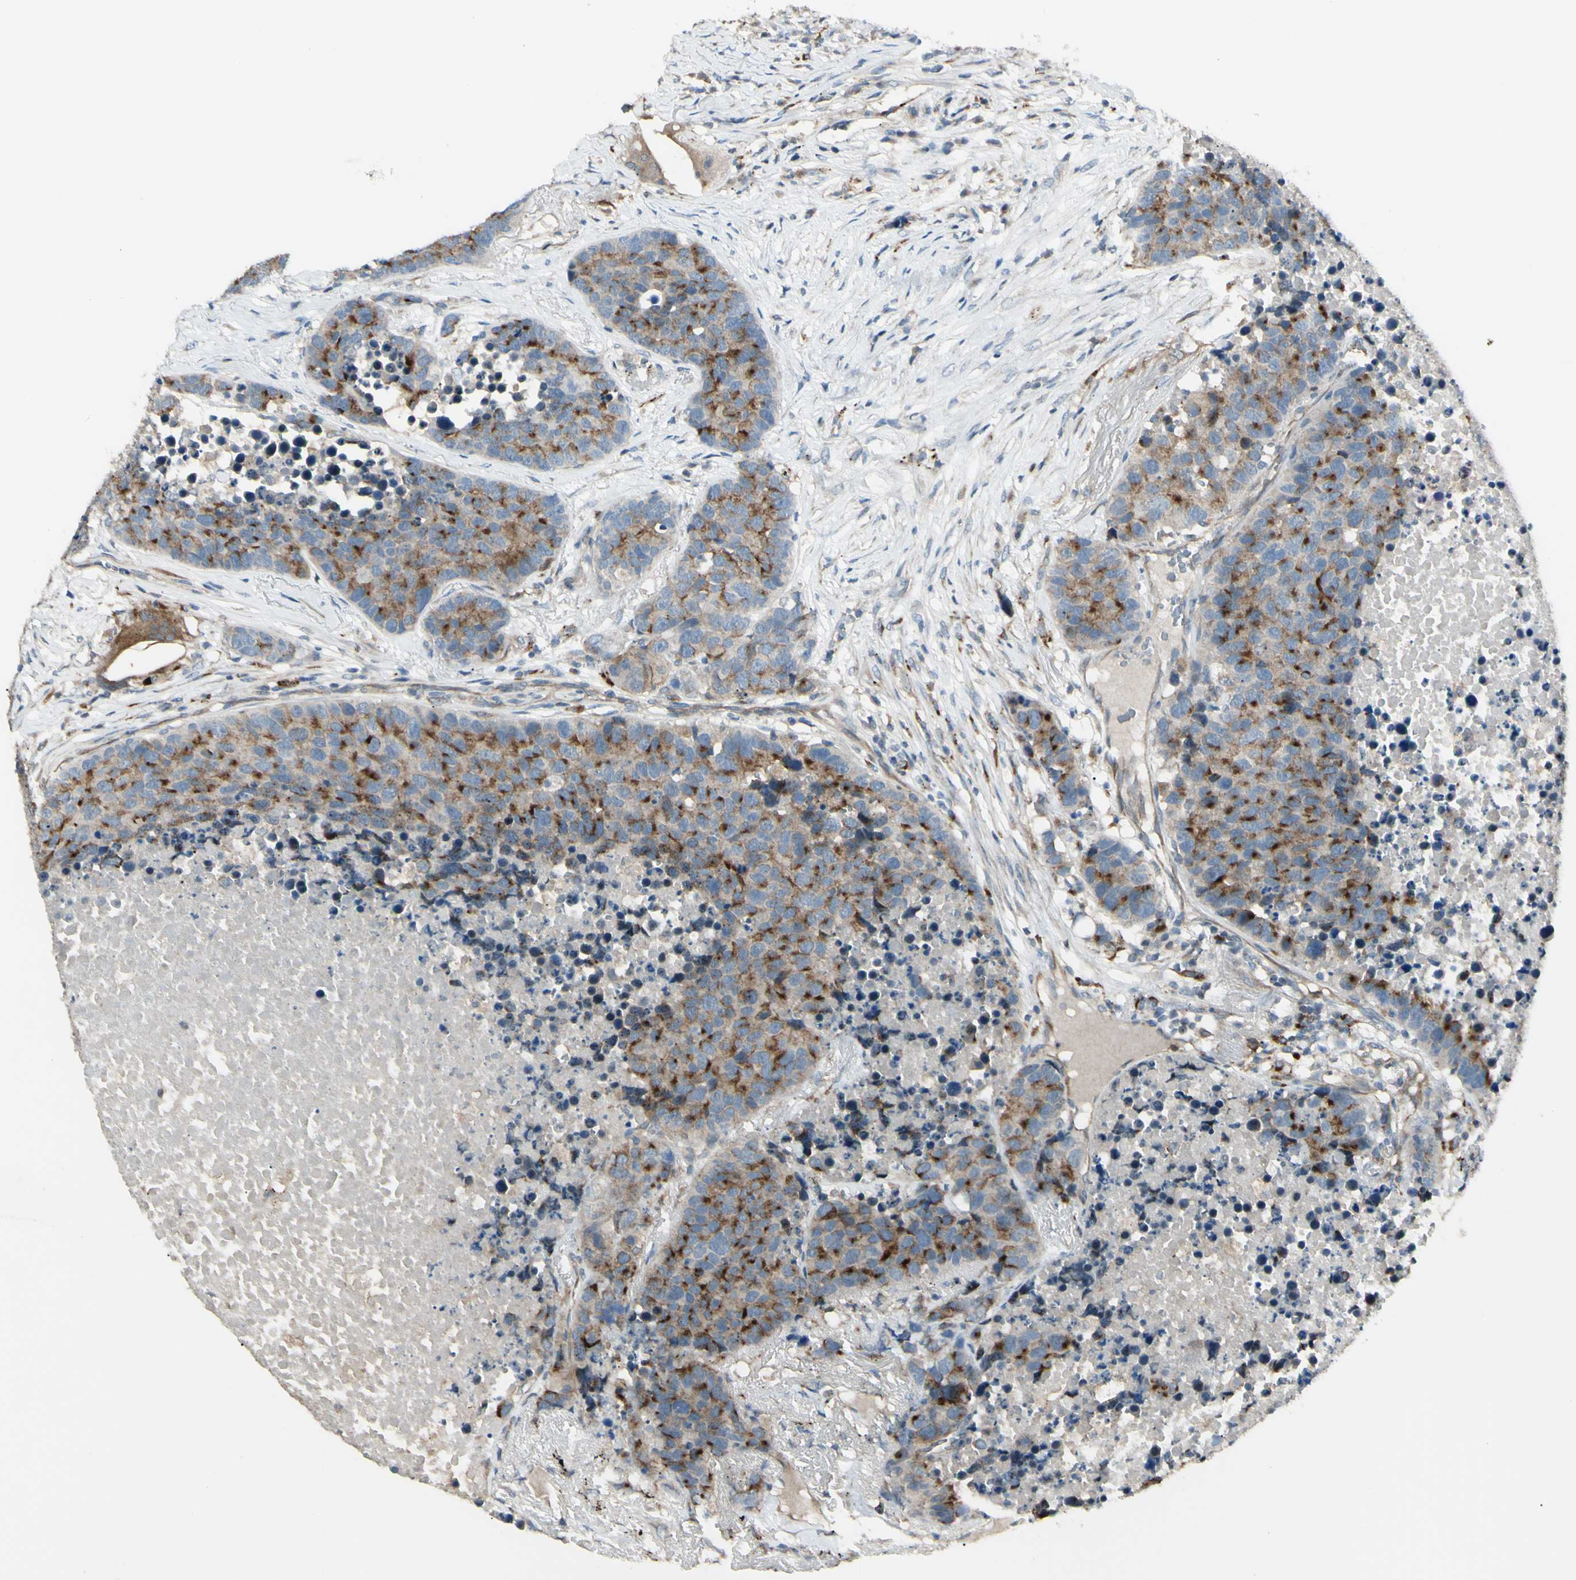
{"staining": {"intensity": "strong", "quantity": ">75%", "location": "cytoplasmic/membranous"}, "tissue": "carcinoid", "cell_type": "Tumor cells", "image_type": "cancer", "snomed": [{"axis": "morphology", "description": "Carcinoid, malignant, NOS"}, {"axis": "topography", "description": "Lung"}], "caption": "A brown stain labels strong cytoplasmic/membranous staining of a protein in human malignant carcinoid tumor cells.", "gene": "LMTK2", "patient": {"sex": "male", "age": 60}}